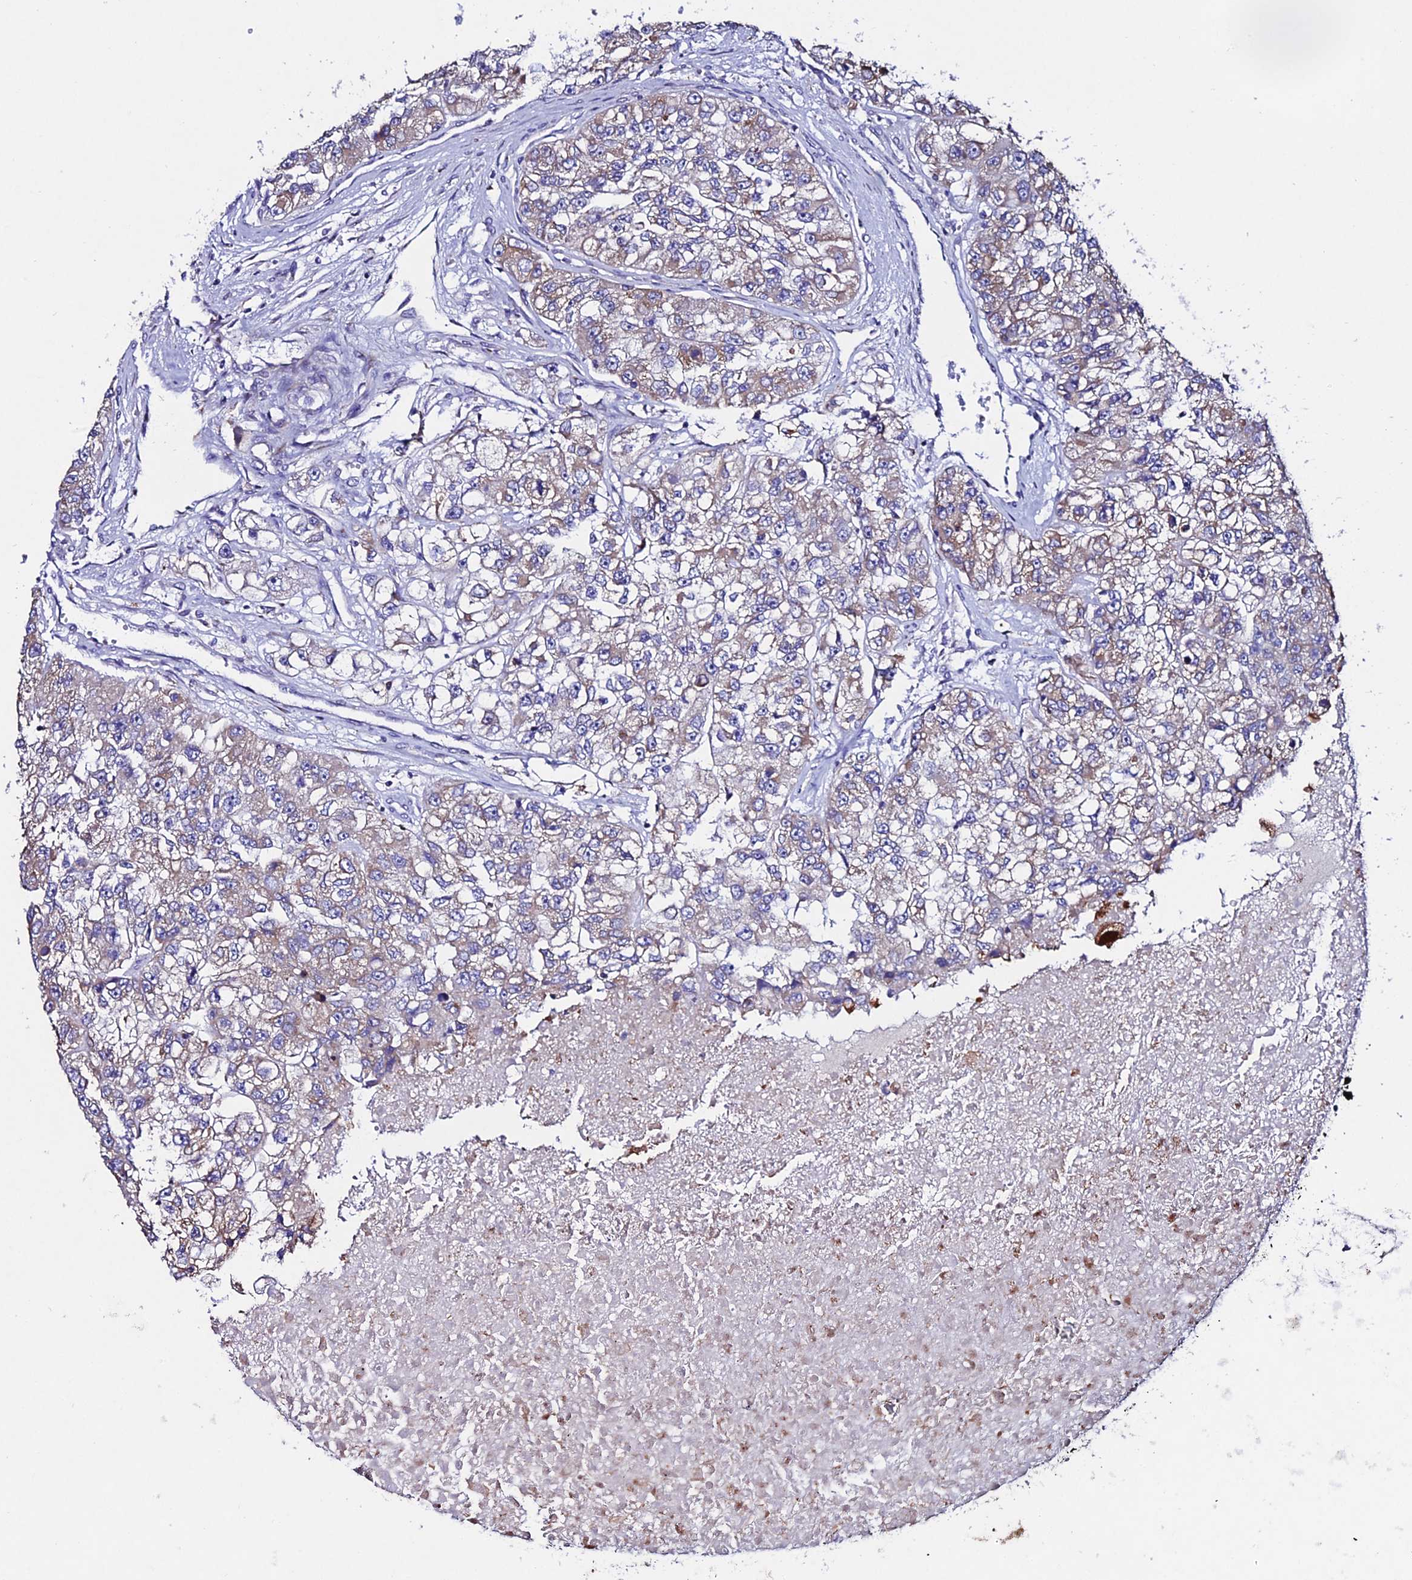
{"staining": {"intensity": "weak", "quantity": "25%-75%", "location": "cytoplasmic/membranous"}, "tissue": "renal cancer", "cell_type": "Tumor cells", "image_type": "cancer", "snomed": [{"axis": "morphology", "description": "Adenocarcinoma, NOS"}, {"axis": "topography", "description": "Kidney"}], "caption": "Human renal cancer stained with a protein marker shows weak staining in tumor cells.", "gene": "OR51Q1", "patient": {"sex": "male", "age": 63}}